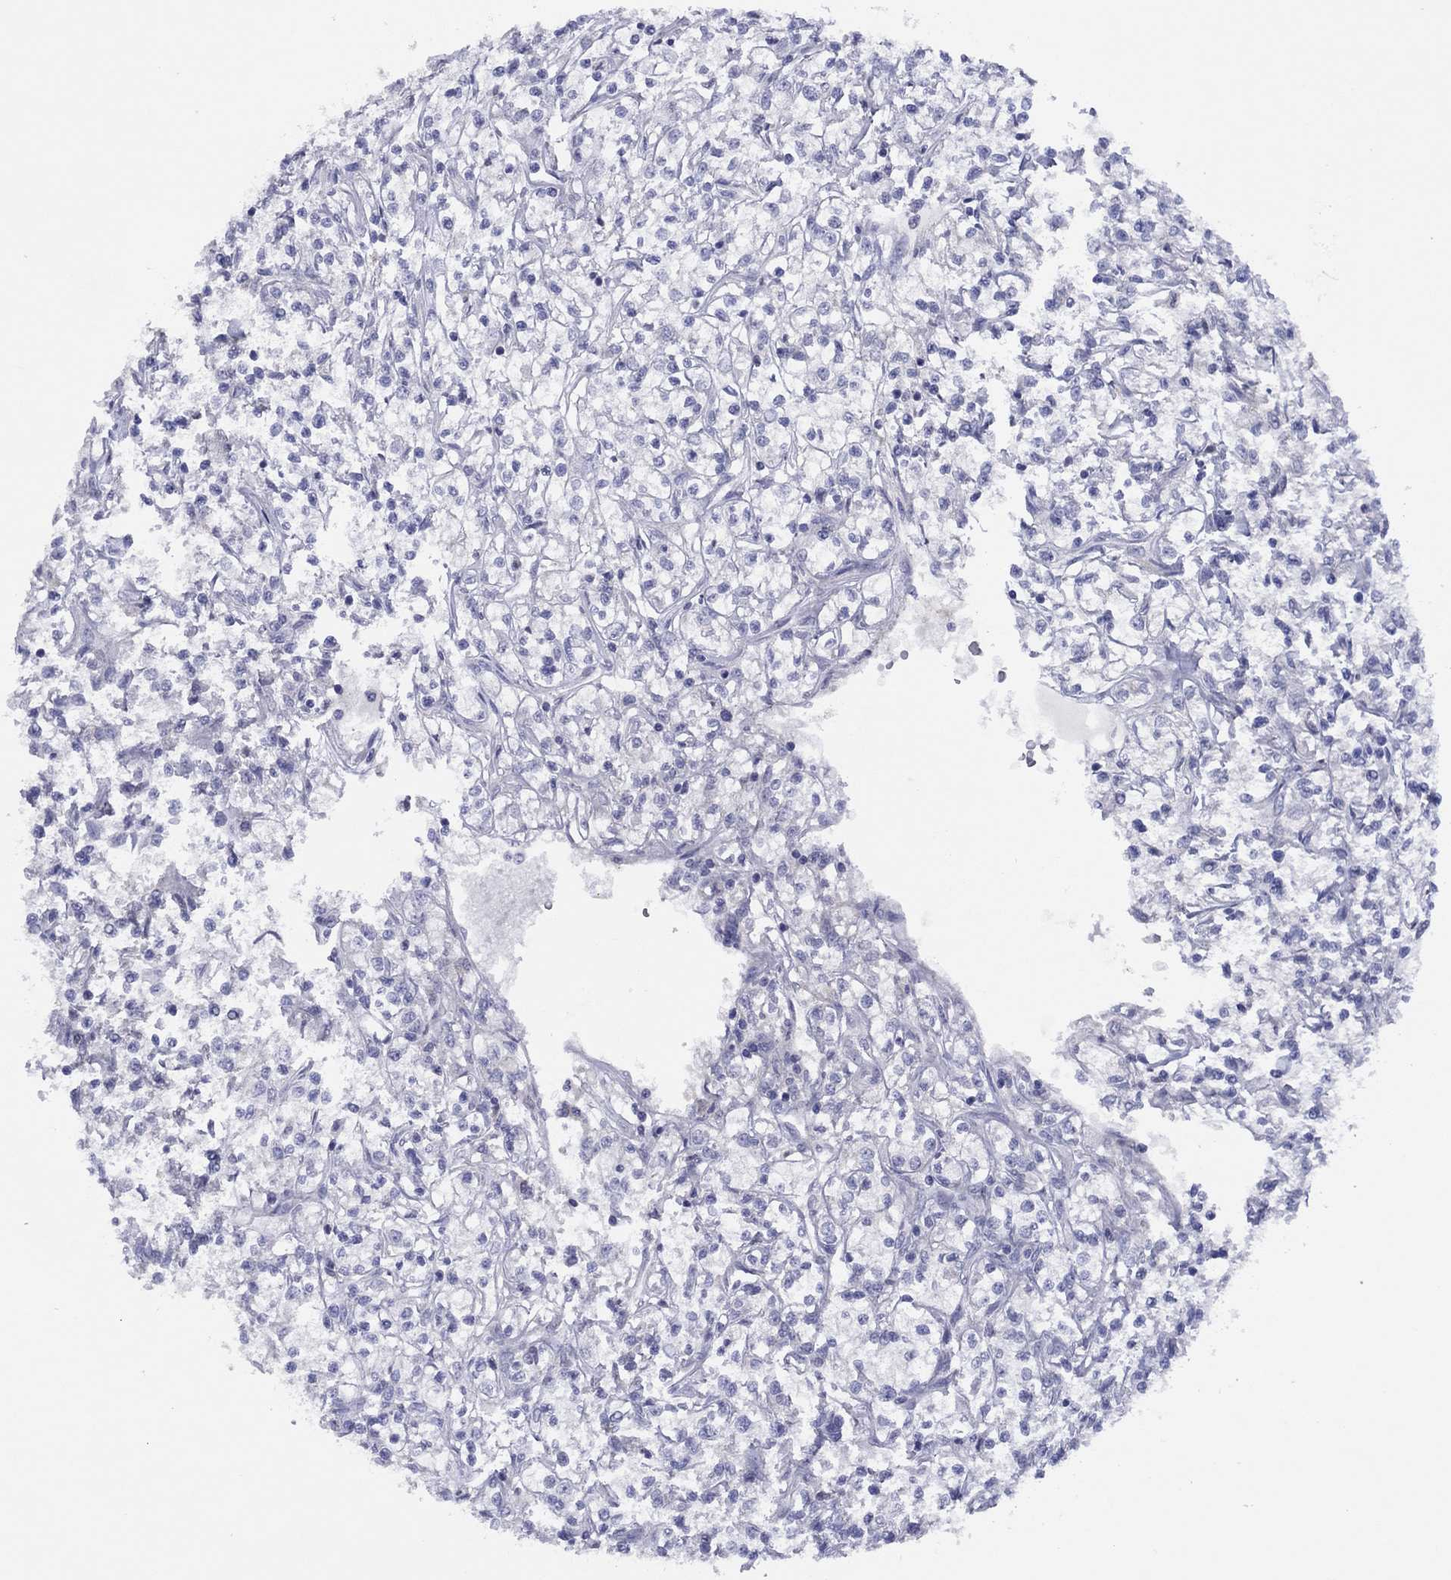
{"staining": {"intensity": "negative", "quantity": "none", "location": "none"}, "tissue": "renal cancer", "cell_type": "Tumor cells", "image_type": "cancer", "snomed": [{"axis": "morphology", "description": "Adenocarcinoma, NOS"}, {"axis": "topography", "description": "Kidney"}], "caption": "IHC of human renal cancer demonstrates no expression in tumor cells.", "gene": "CYP2B6", "patient": {"sex": "female", "age": 59}}